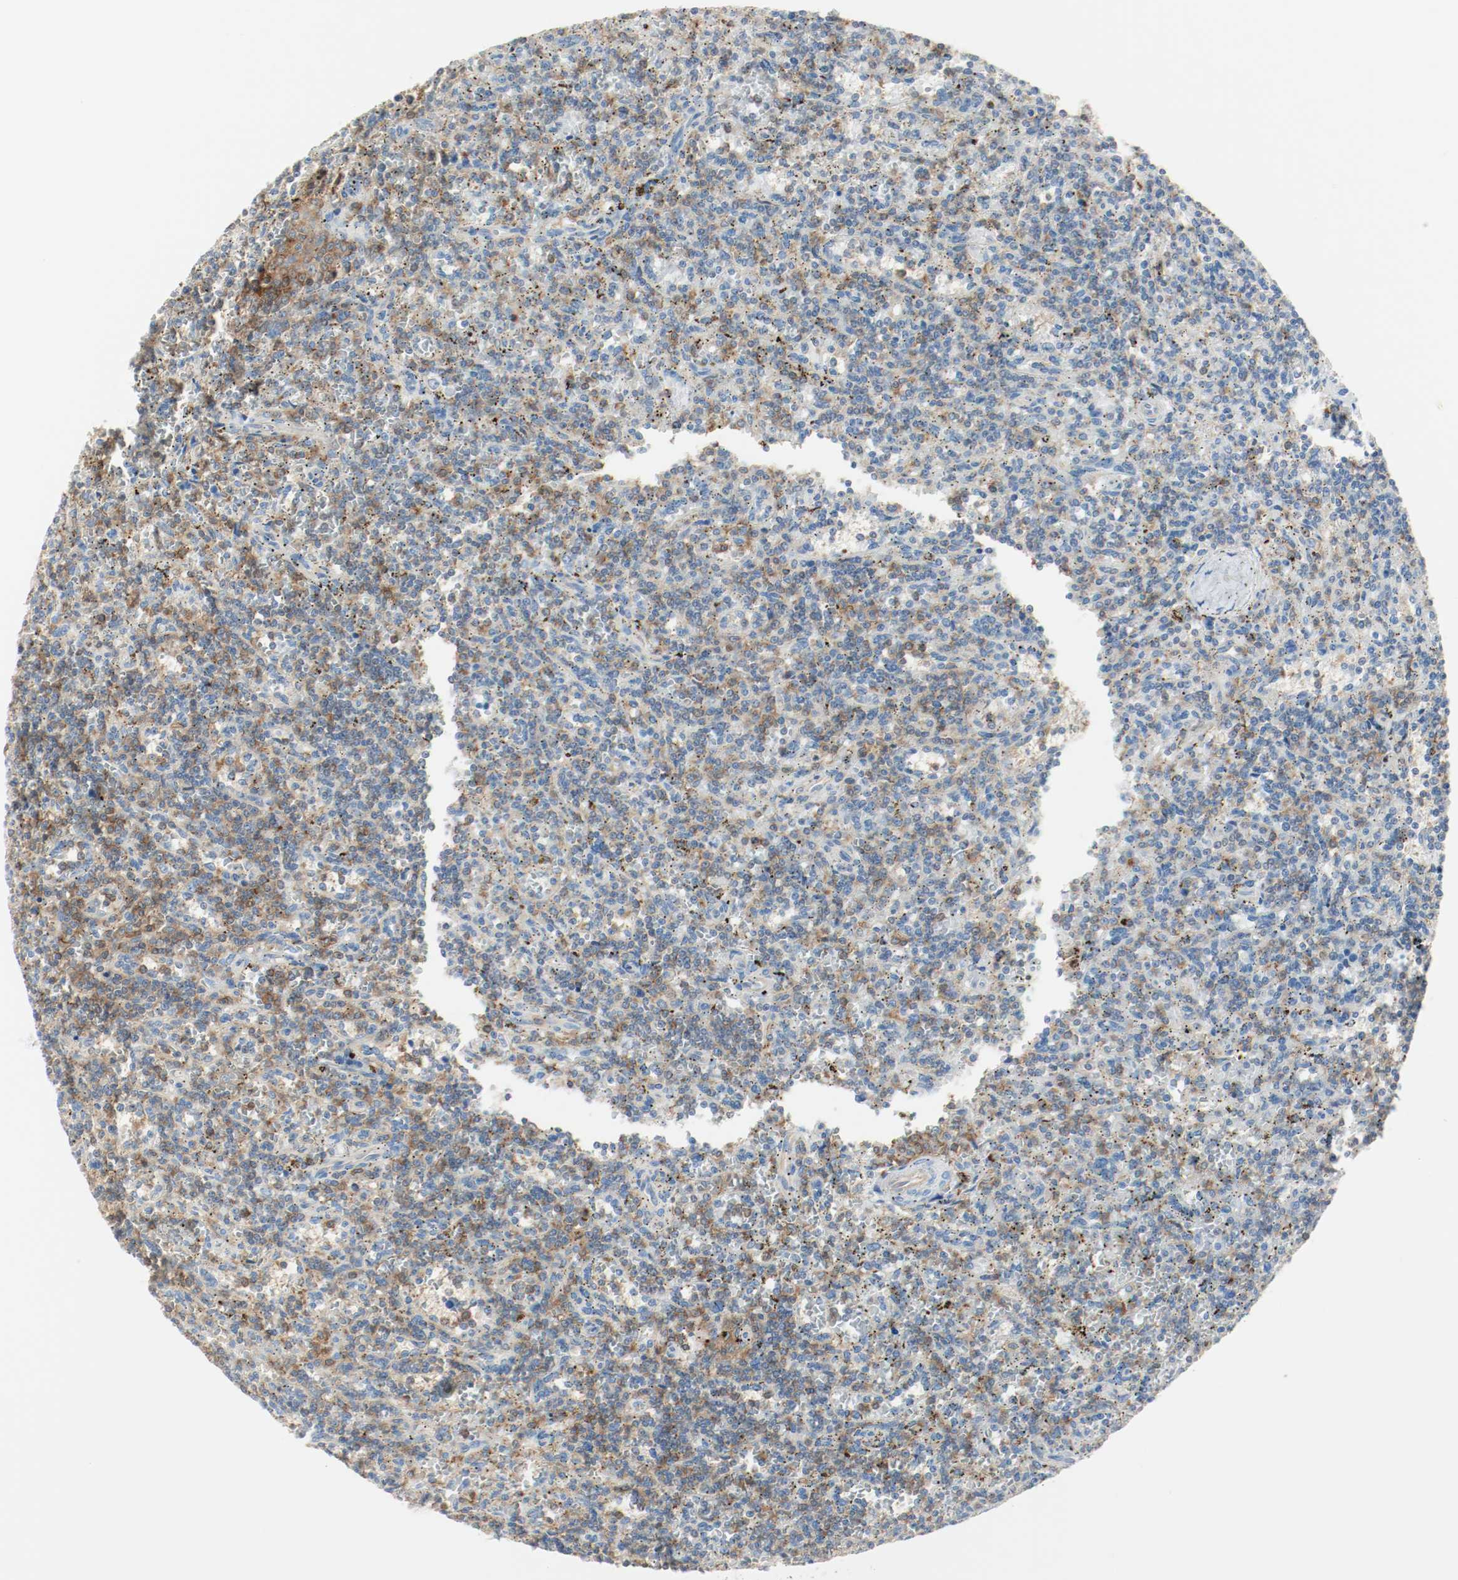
{"staining": {"intensity": "moderate", "quantity": "25%-75%", "location": "cytoplasmic/membranous"}, "tissue": "lymphoma", "cell_type": "Tumor cells", "image_type": "cancer", "snomed": [{"axis": "morphology", "description": "Malignant lymphoma, non-Hodgkin's type, Low grade"}, {"axis": "topography", "description": "Spleen"}], "caption": "This photomicrograph exhibits lymphoma stained with IHC to label a protein in brown. The cytoplasmic/membranous of tumor cells show moderate positivity for the protein. Nuclei are counter-stained blue.", "gene": "ARPC1B", "patient": {"sex": "male", "age": 73}}